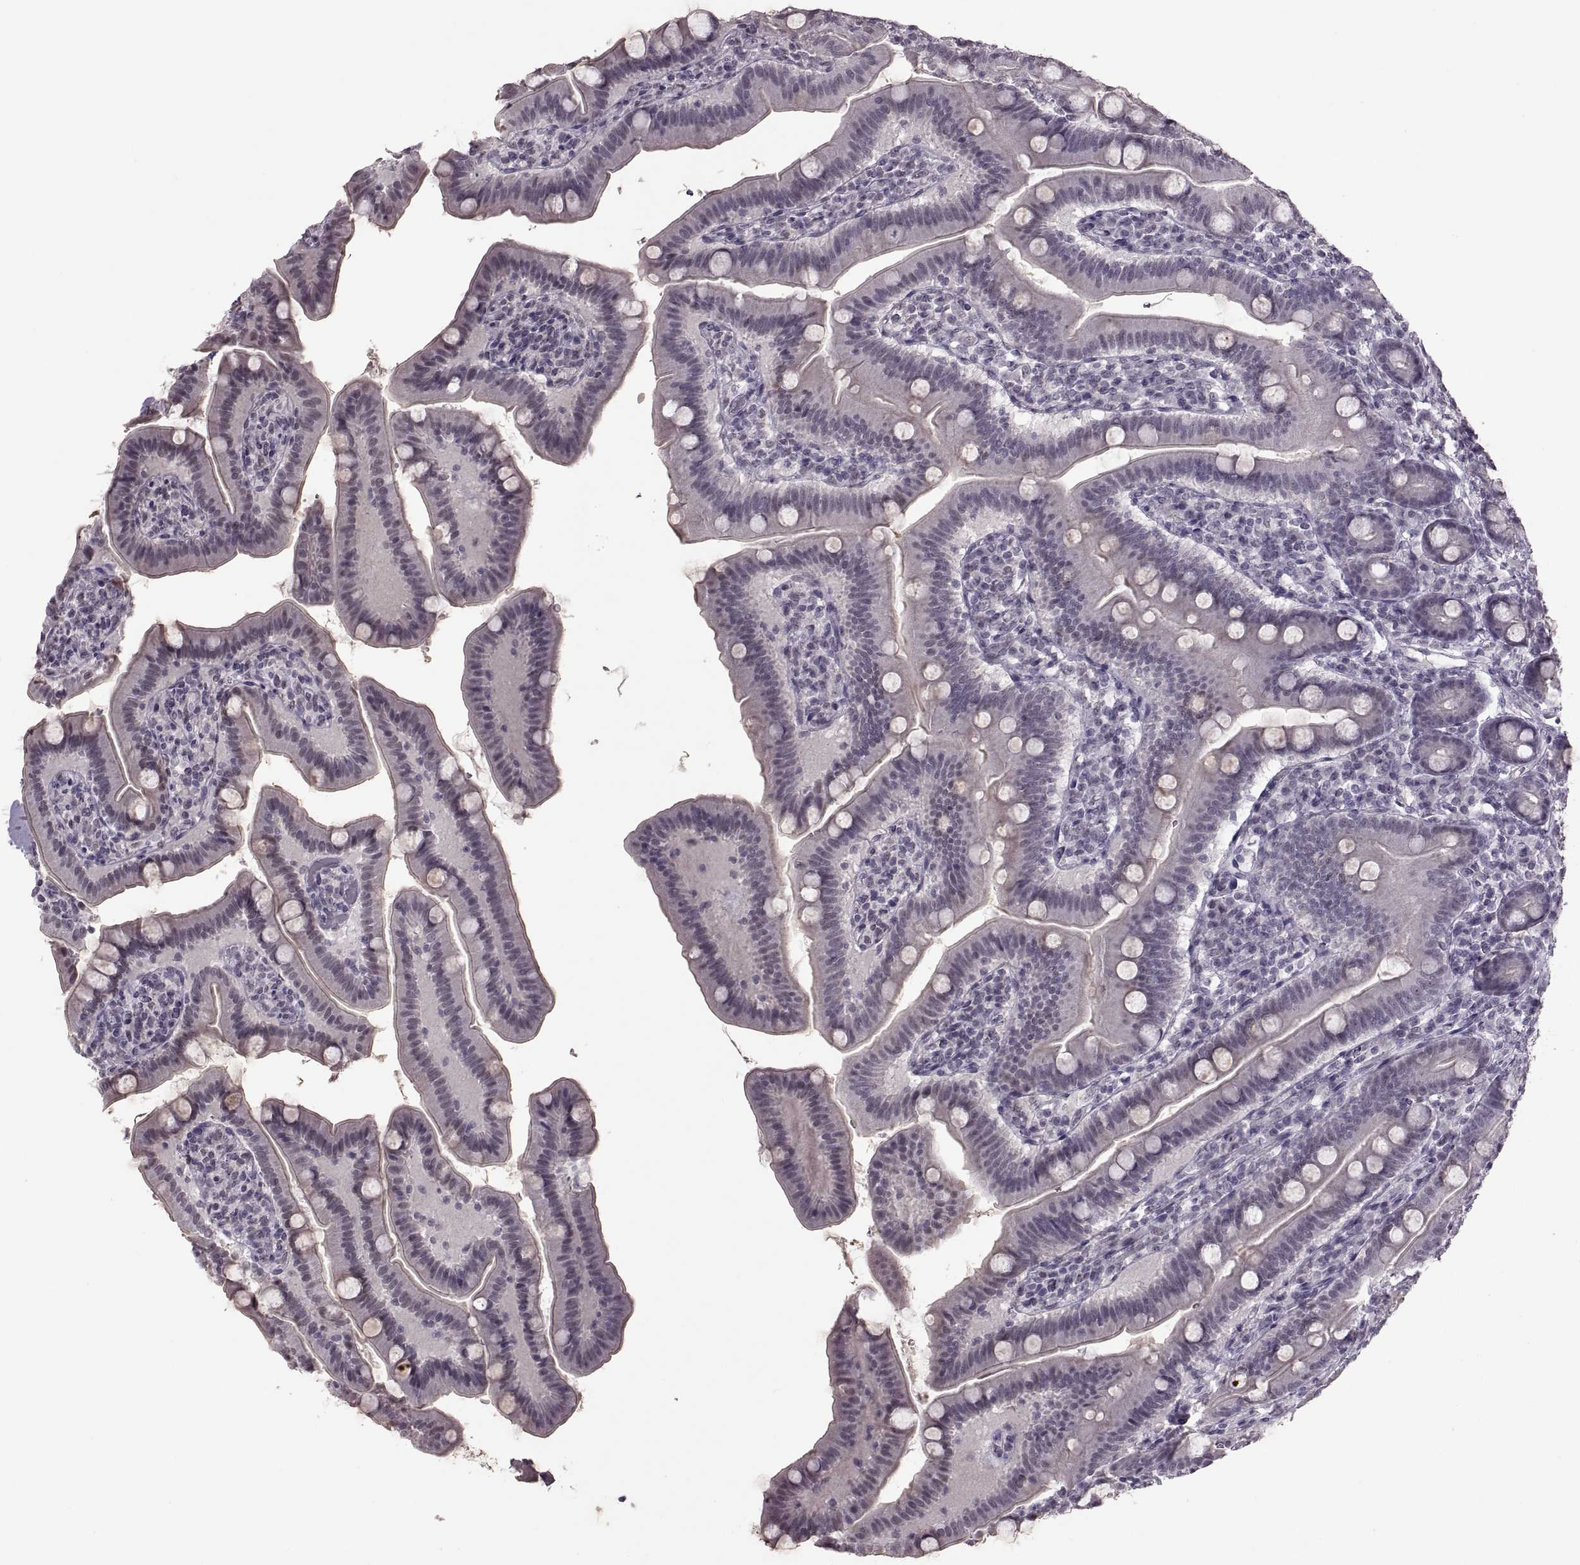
{"staining": {"intensity": "negative", "quantity": "none", "location": "none"}, "tissue": "small intestine", "cell_type": "Glandular cells", "image_type": "normal", "snomed": [{"axis": "morphology", "description": "Normal tissue, NOS"}, {"axis": "topography", "description": "Small intestine"}], "caption": "Glandular cells show no significant protein expression in unremarkable small intestine.", "gene": "OTP", "patient": {"sex": "male", "age": 66}}